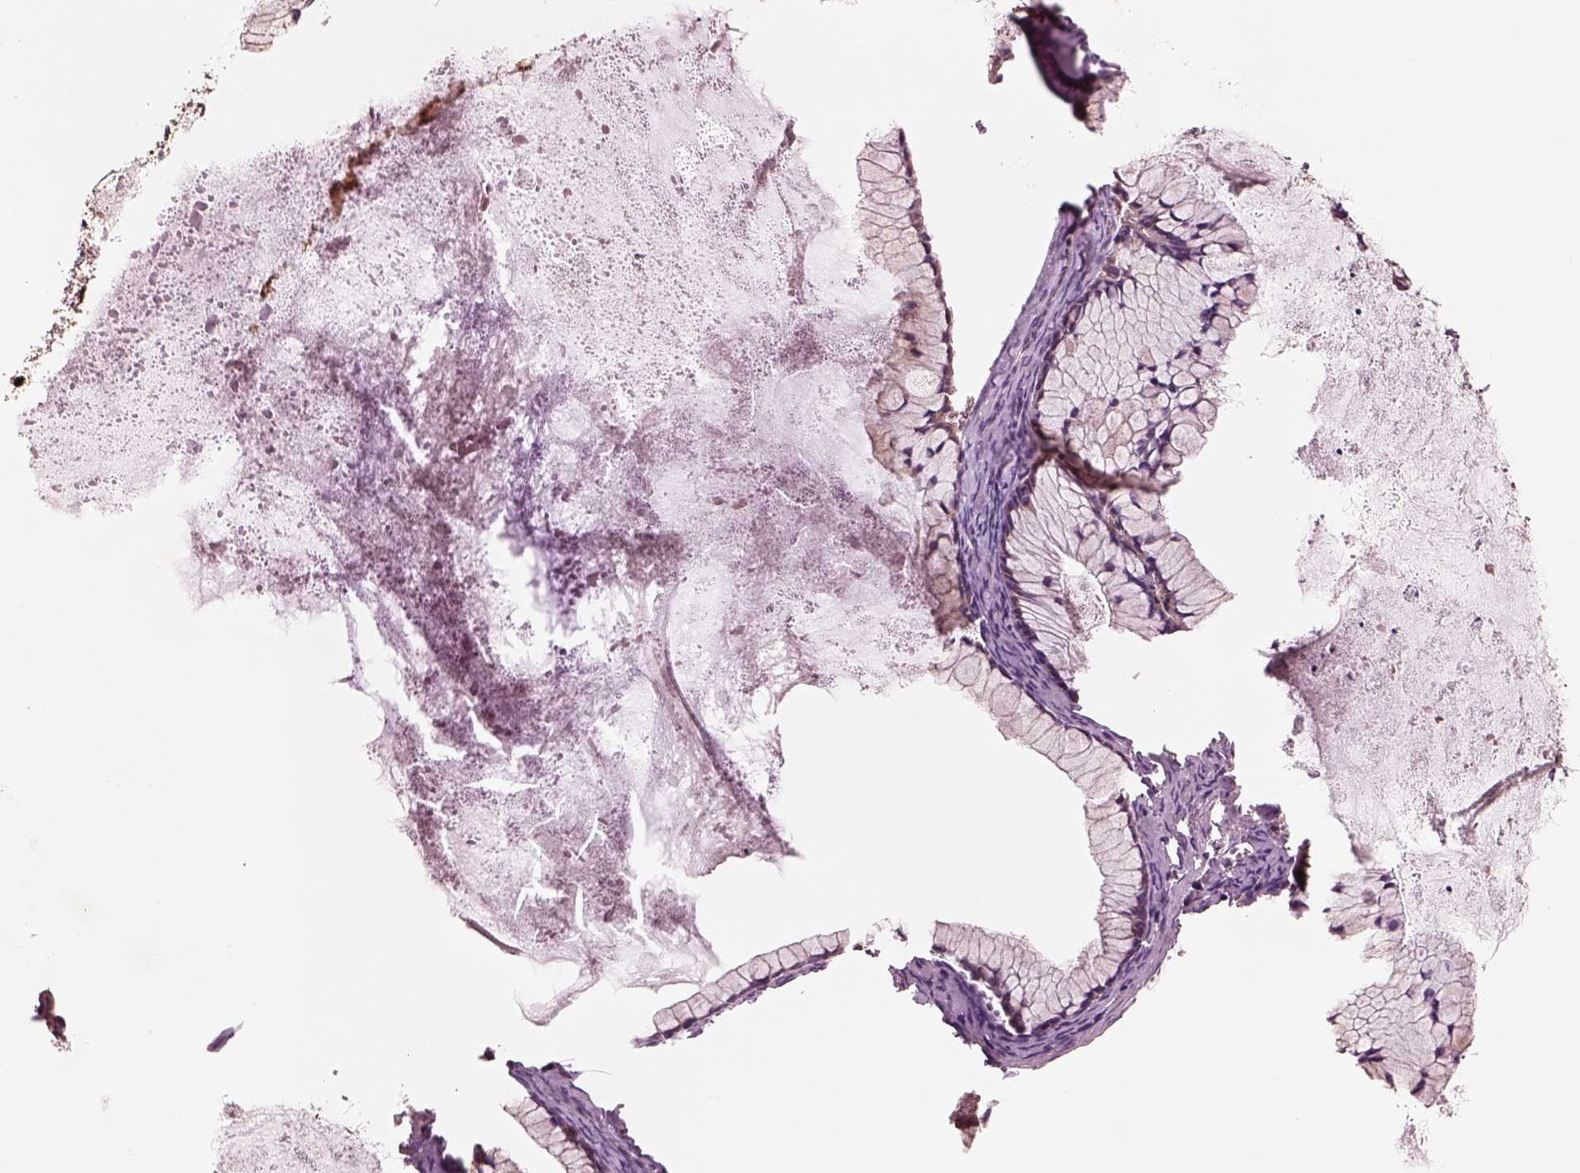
{"staining": {"intensity": "moderate", "quantity": "<25%", "location": "cytoplasmic/membranous"}, "tissue": "ovarian cancer", "cell_type": "Tumor cells", "image_type": "cancer", "snomed": [{"axis": "morphology", "description": "Cystadenocarcinoma, mucinous, NOS"}, {"axis": "topography", "description": "Ovary"}], "caption": "Ovarian mucinous cystadenocarcinoma tissue displays moderate cytoplasmic/membranous expression in approximately <25% of tumor cells, visualized by immunohistochemistry.", "gene": "ASCC2", "patient": {"sex": "female", "age": 41}}